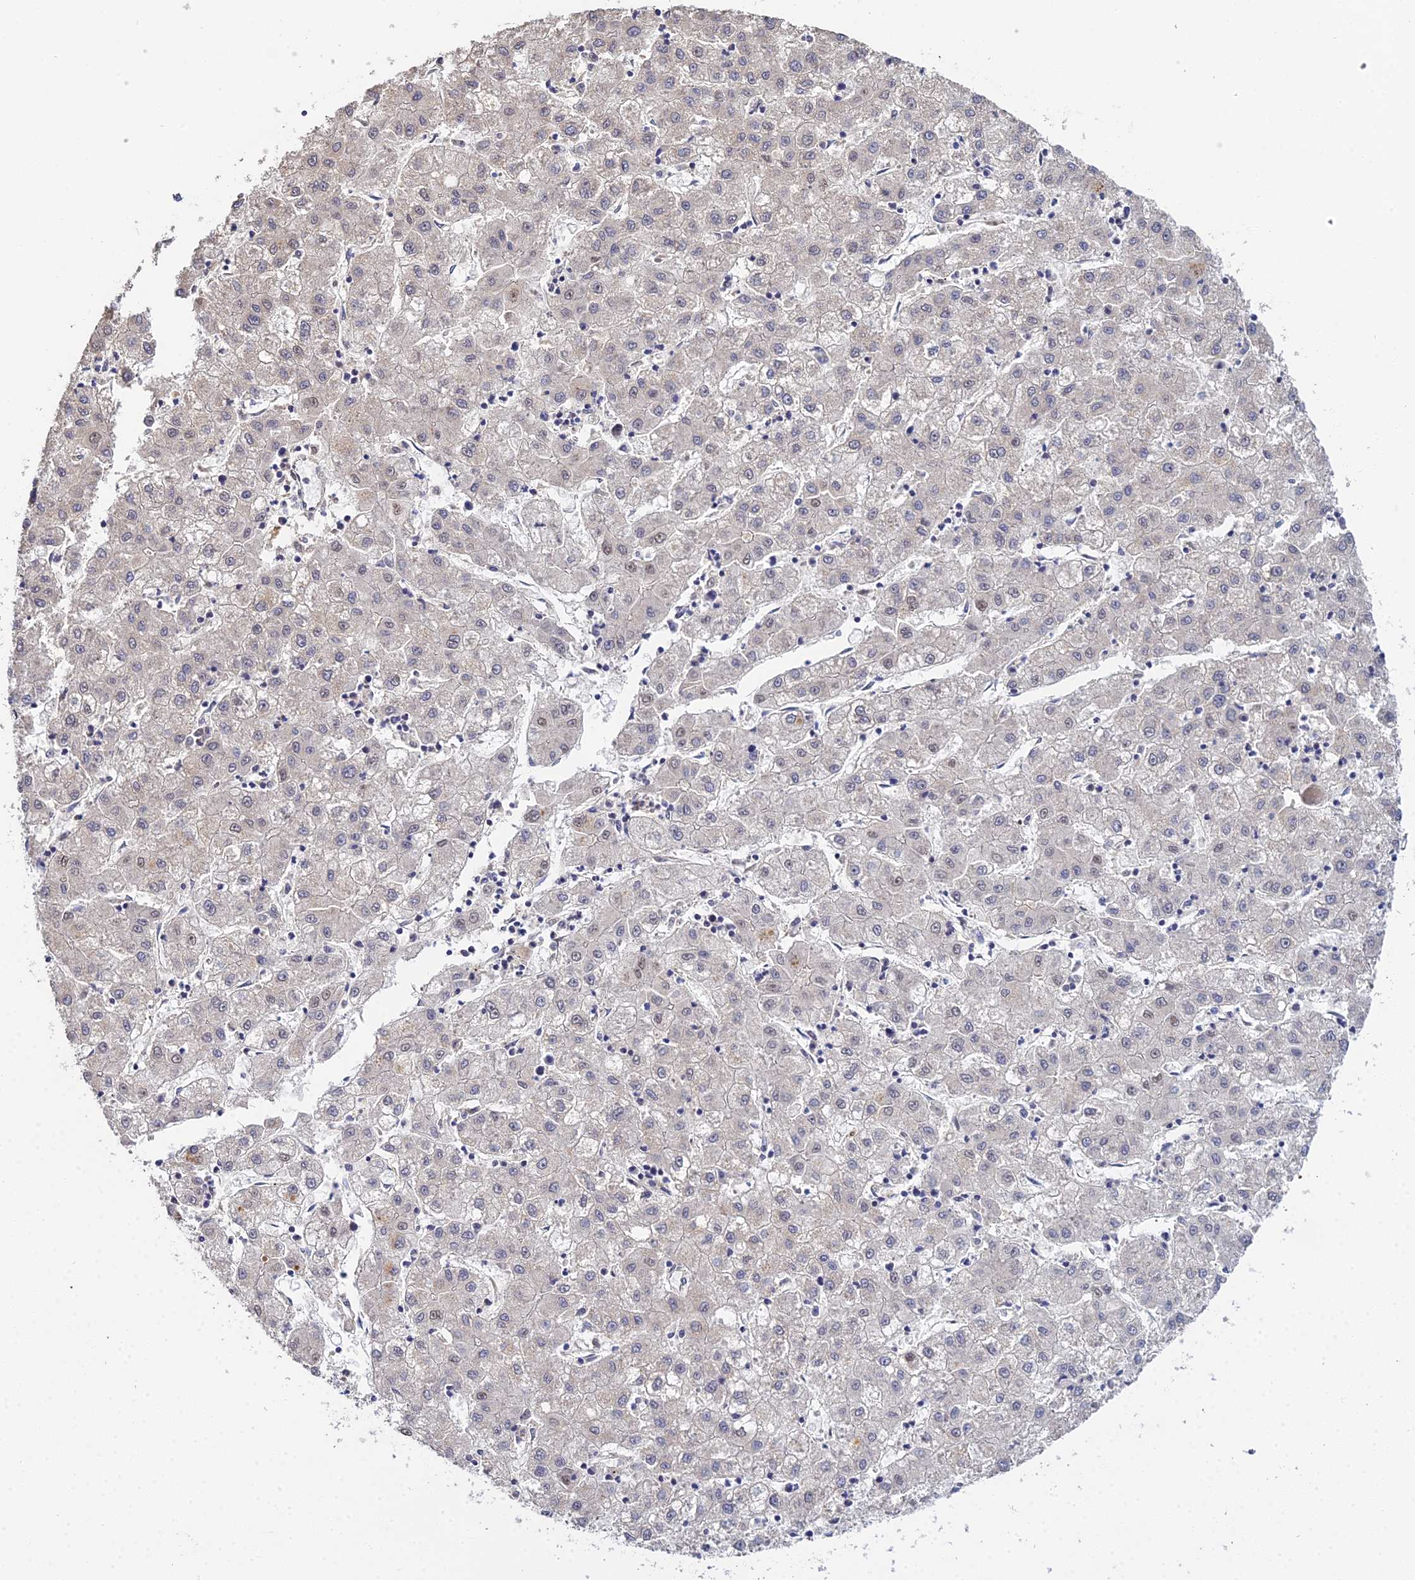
{"staining": {"intensity": "negative", "quantity": "none", "location": "none"}, "tissue": "liver cancer", "cell_type": "Tumor cells", "image_type": "cancer", "snomed": [{"axis": "morphology", "description": "Carcinoma, Hepatocellular, NOS"}, {"axis": "topography", "description": "Liver"}], "caption": "Human liver cancer stained for a protein using immunohistochemistry (IHC) reveals no staining in tumor cells.", "gene": "ERCC5", "patient": {"sex": "male", "age": 72}}